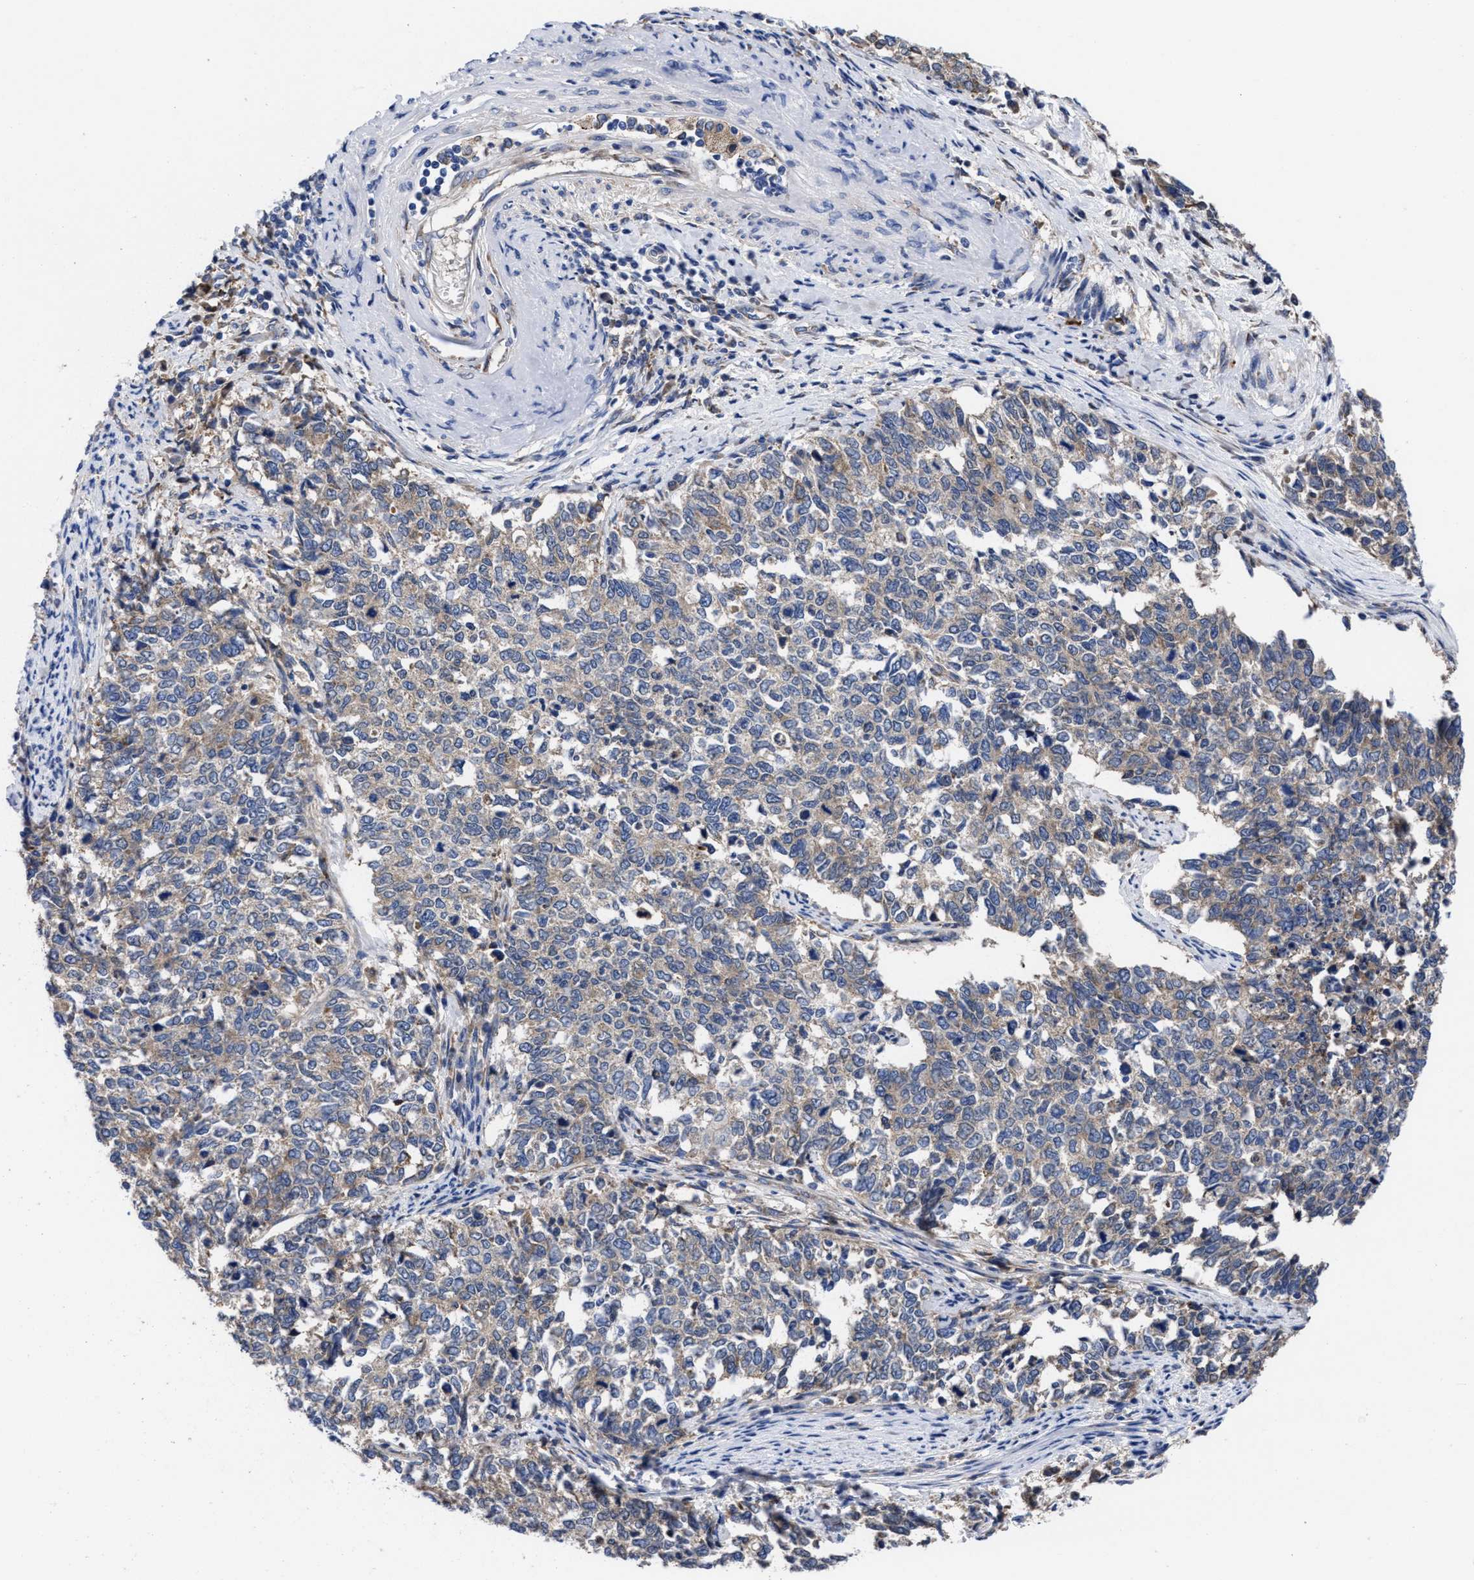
{"staining": {"intensity": "weak", "quantity": ">75%", "location": "cytoplasmic/membranous"}, "tissue": "cervical cancer", "cell_type": "Tumor cells", "image_type": "cancer", "snomed": [{"axis": "morphology", "description": "Squamous cell carcinoma, NOS"}, {"axis": "topography", "description": "Cervix"}], "caption": "Immunohistochemical staining of cervical cancer (squamous cell carcinoma) demonstrates low levels of weak cytoplasmic/membranous staining in about >75% of tumor cells. The staining was performed using DAB, with brown indicating positive protein expression. Nuclei are stained blue with hematoxylin.", "gene": "TXNDC17", "patient": {"sex": "female", "age": 63}}